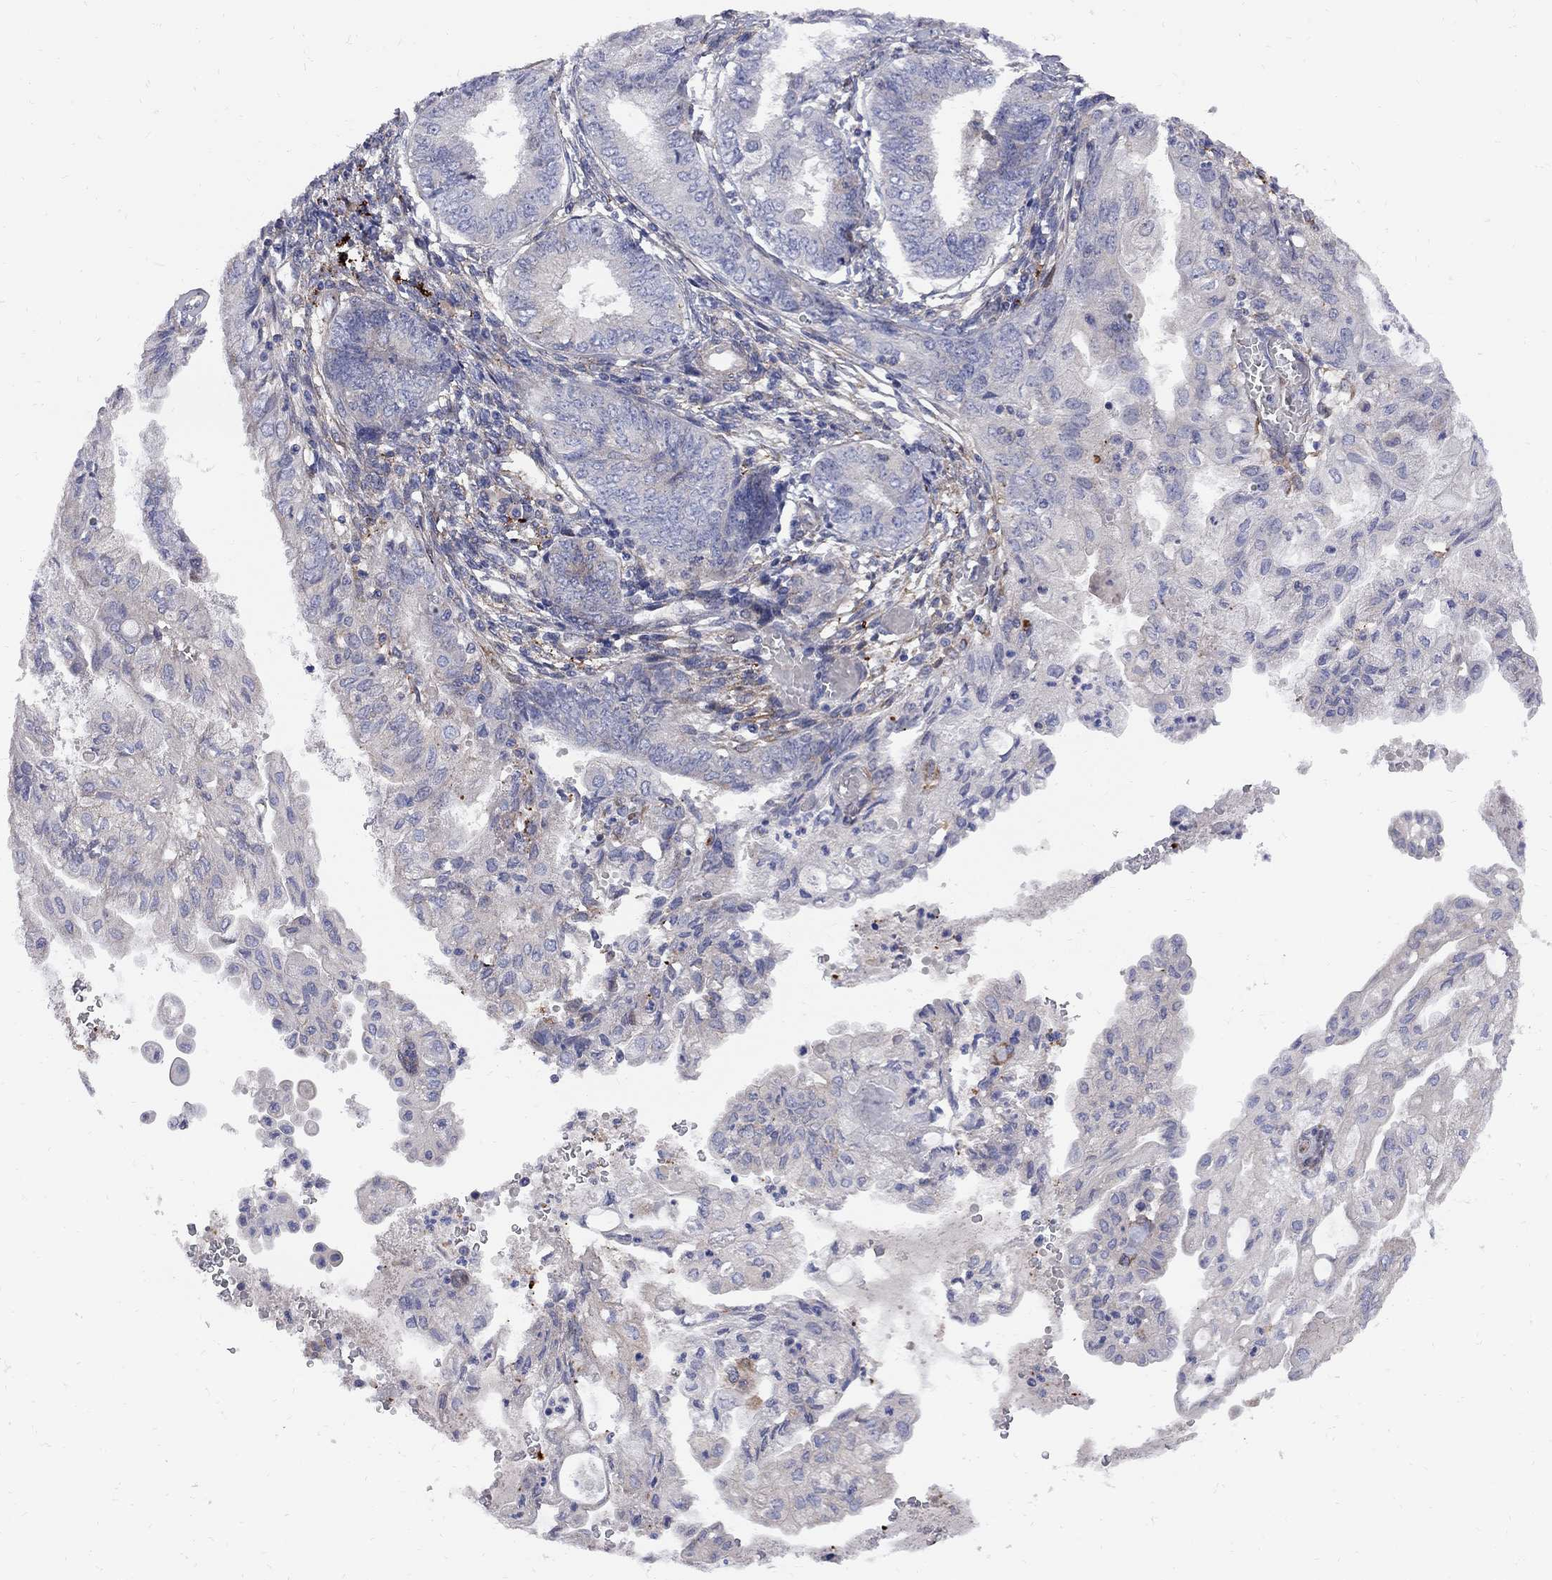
{"staining": {"intensity": "negative", "quantity": "none", "location": "none"}, "tissue": "endometrial cancer", "cell_type": "Tumor cells", "image_type": "cancer", "snomed": [{"axis": "morphology", "description": "Adenocarcinoma, NOS"}, {"axis": "topography", "description": "Endometrium"}], "caption": "This is an IHC photomicrograph of human adenocarcinoma (endometrial). There is no staining in tumor cells.", "gene": "MTHFR", "patient": {"sex": "female", "age": 68}}